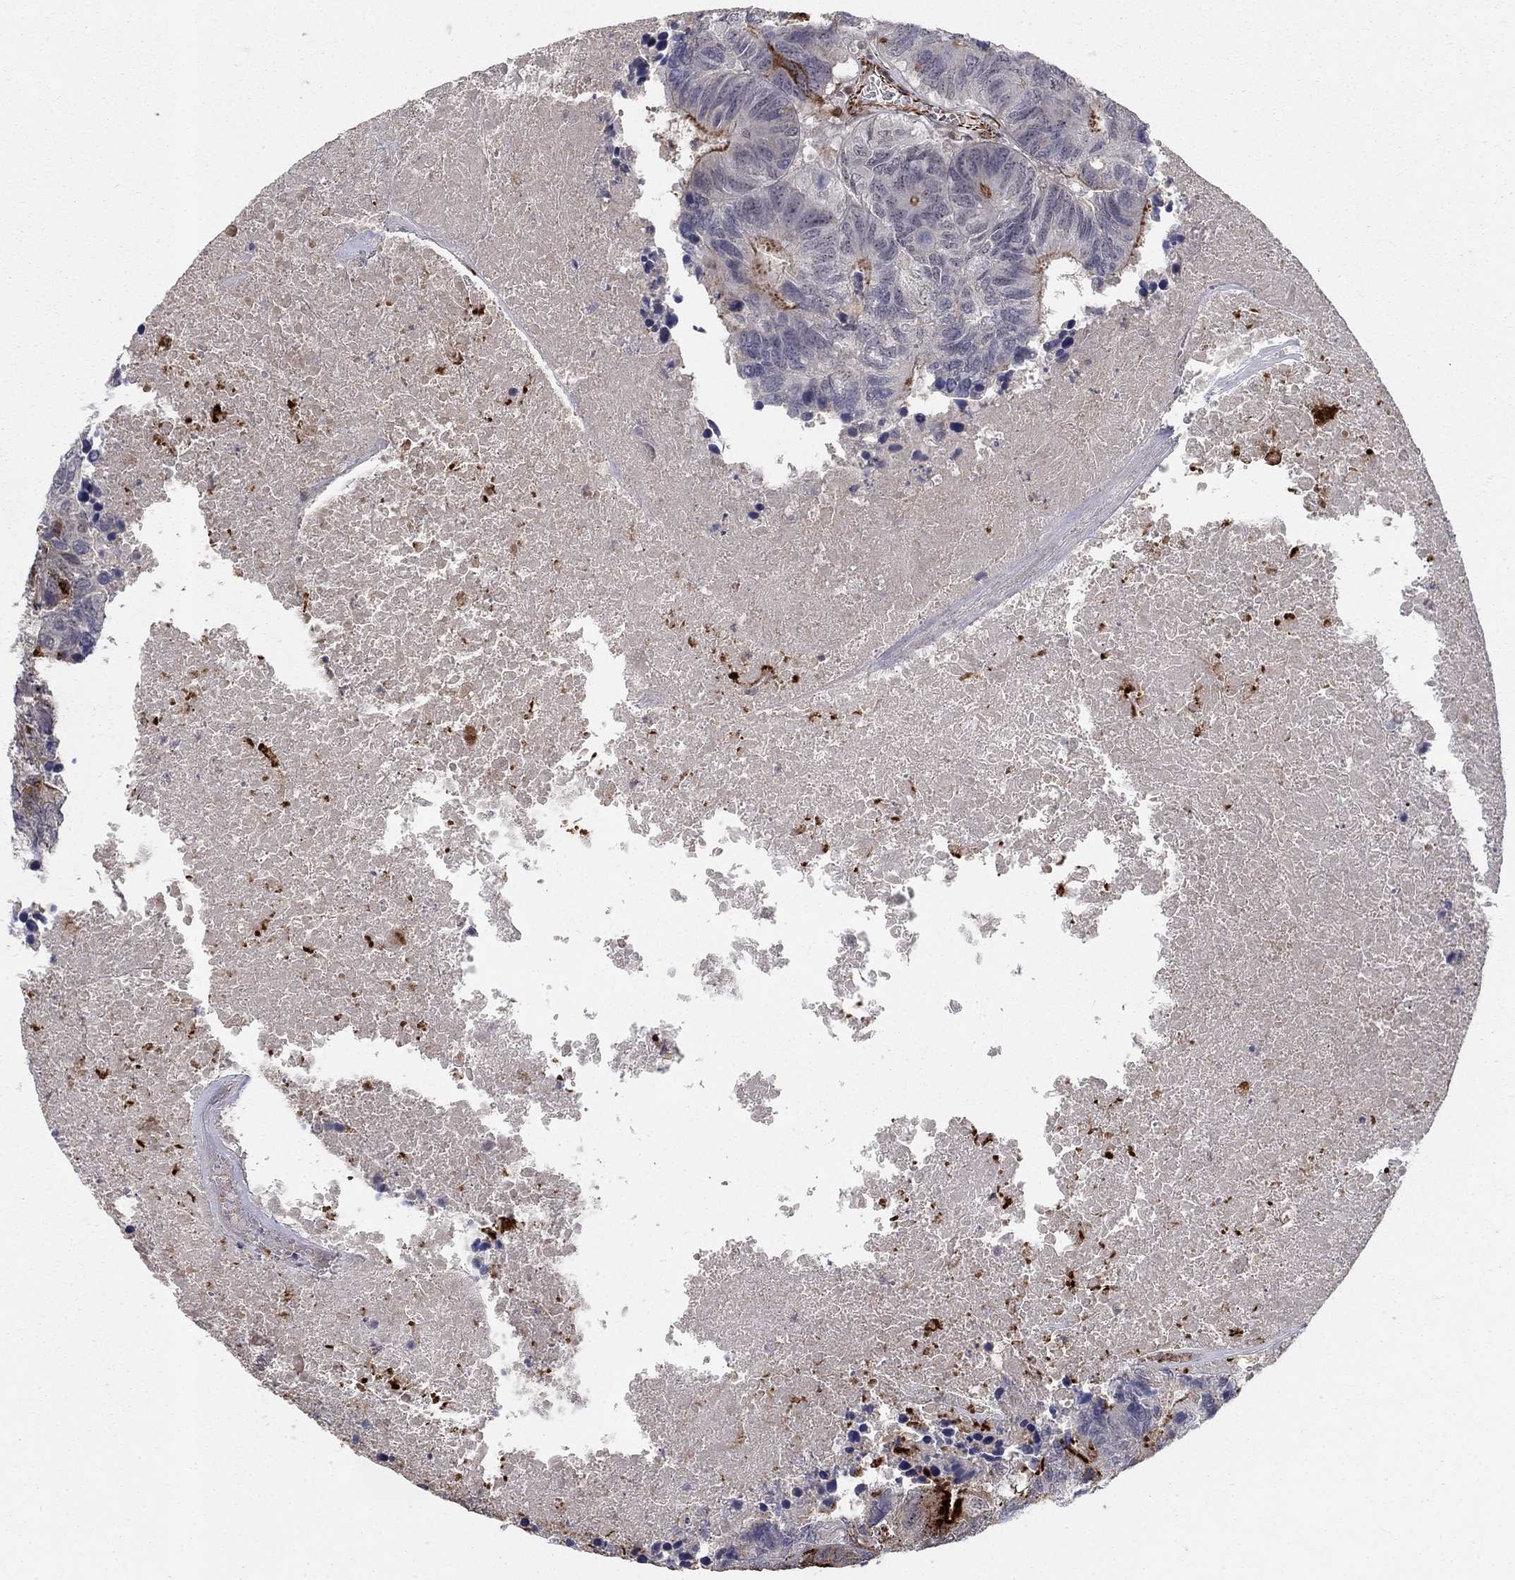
{"staining": {"intensity": "strong", "quantity": "<25%", "location": "cytoplasmic/membranous"}, "tissue": "colorectal cancer", "cell_type": "Tumor cells", "image_type": "cancer", "snomed": [{"axis": "morphology", "description": "Adenocarcinoma, NOS"}, {"axis": "topography", "description": "Colon"}], "caption": "This histopathology image exhibits immunohistochemistry staining of human colorectal cancer (adenocarcinoma), with medium strong cytoplasmic/membranous positivity in about <25% of tumor cells.", "gene": "MSRA", "patient": {"sex": "female", "age": 48}}